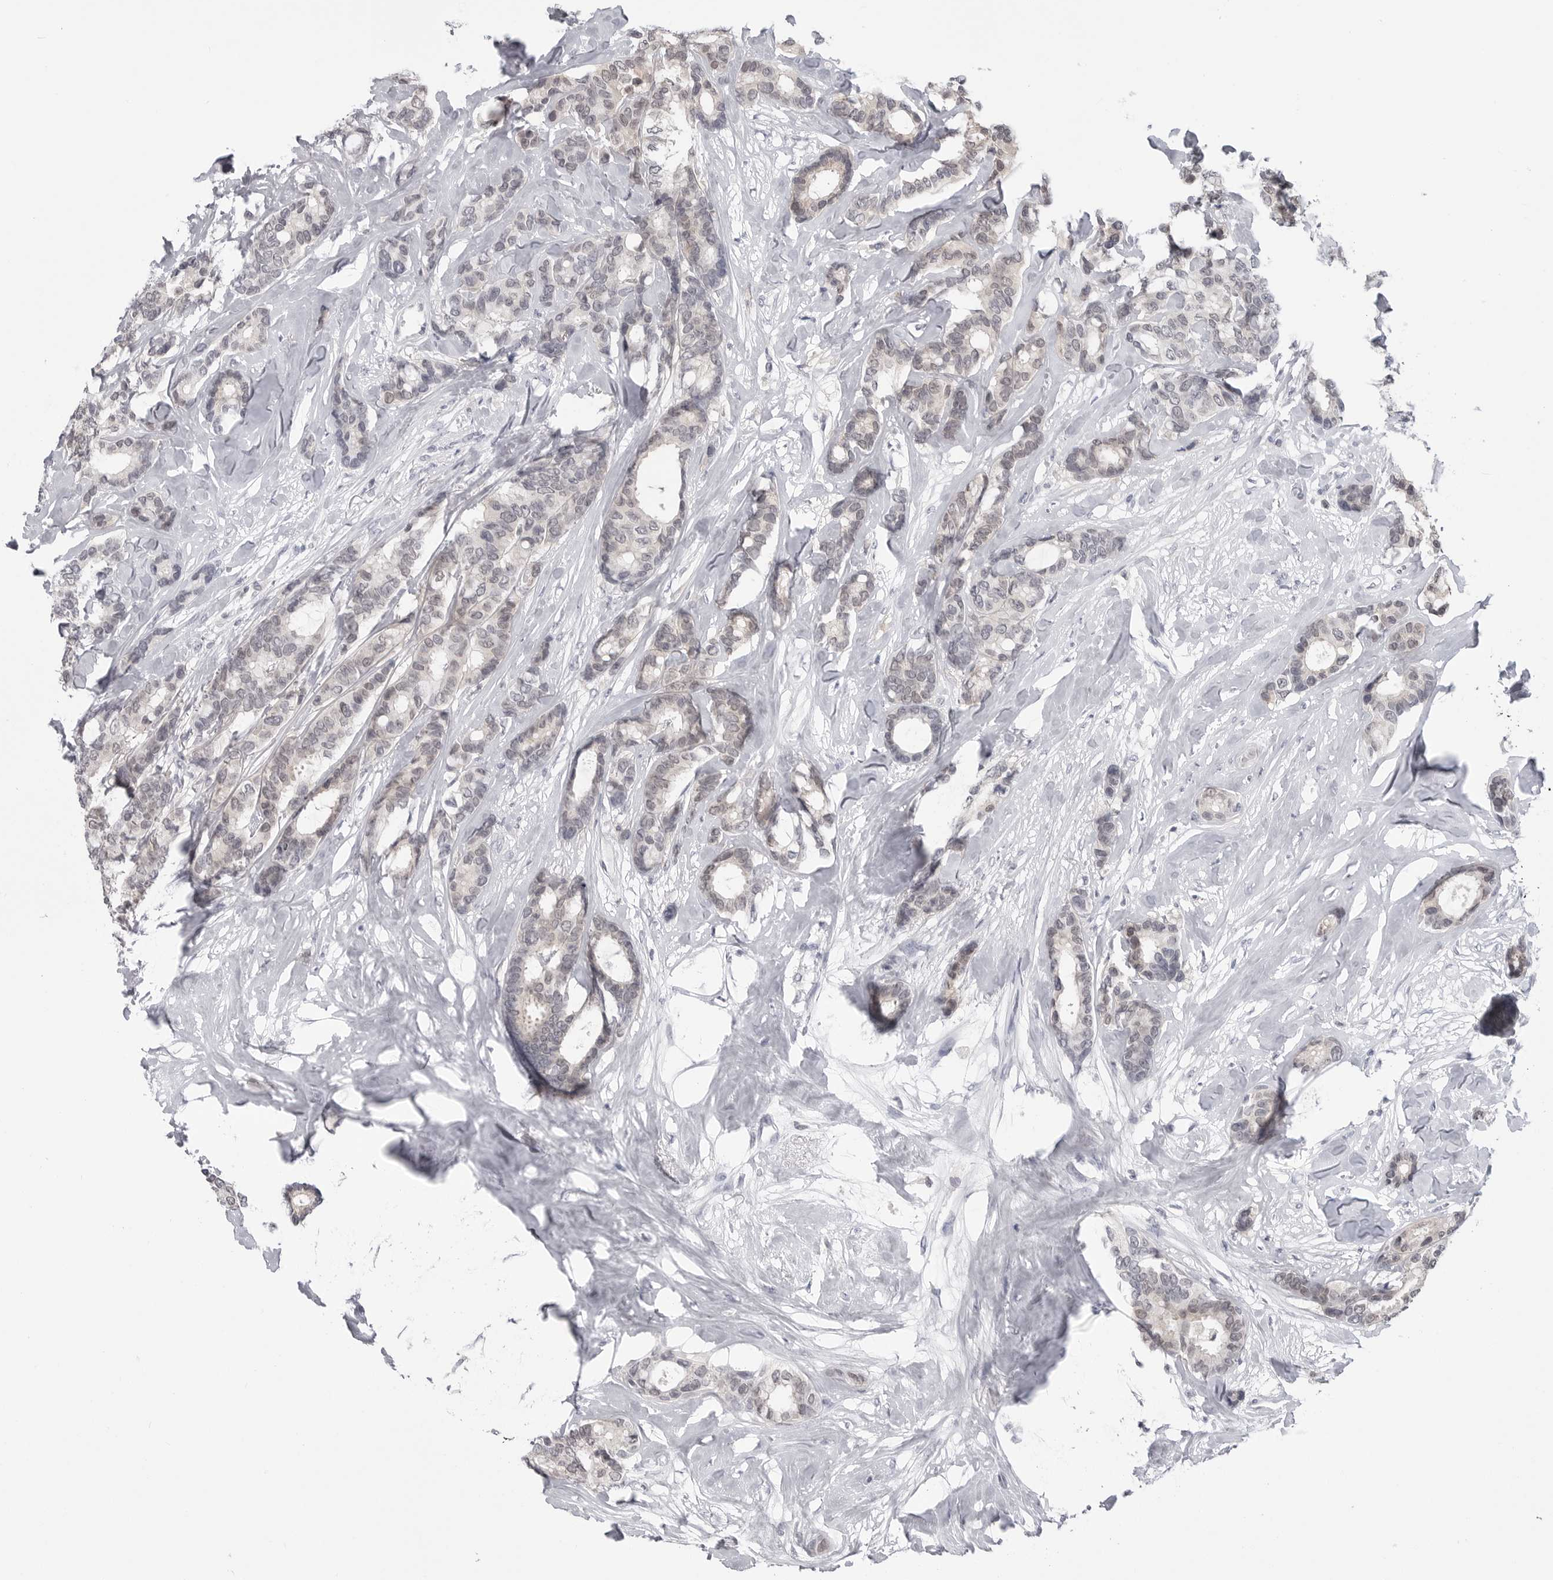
{"staining": {"intensity": "weak", "quantity": "<25%", "location": "nuclear"}, "tissue": "breast cancer", "cell_type": "Tumor cells", "image_type": "cancer", "snomed": [{"axis": "morphology", "description": "Duct carcinoma"}, {"axis": "topography", "description": "Breast"}], "caption": "Tumor cells are negative for brown protein staining in breast cancer.", "gene": "PNPO", "patient": {"sex": "female", "age": 87}}